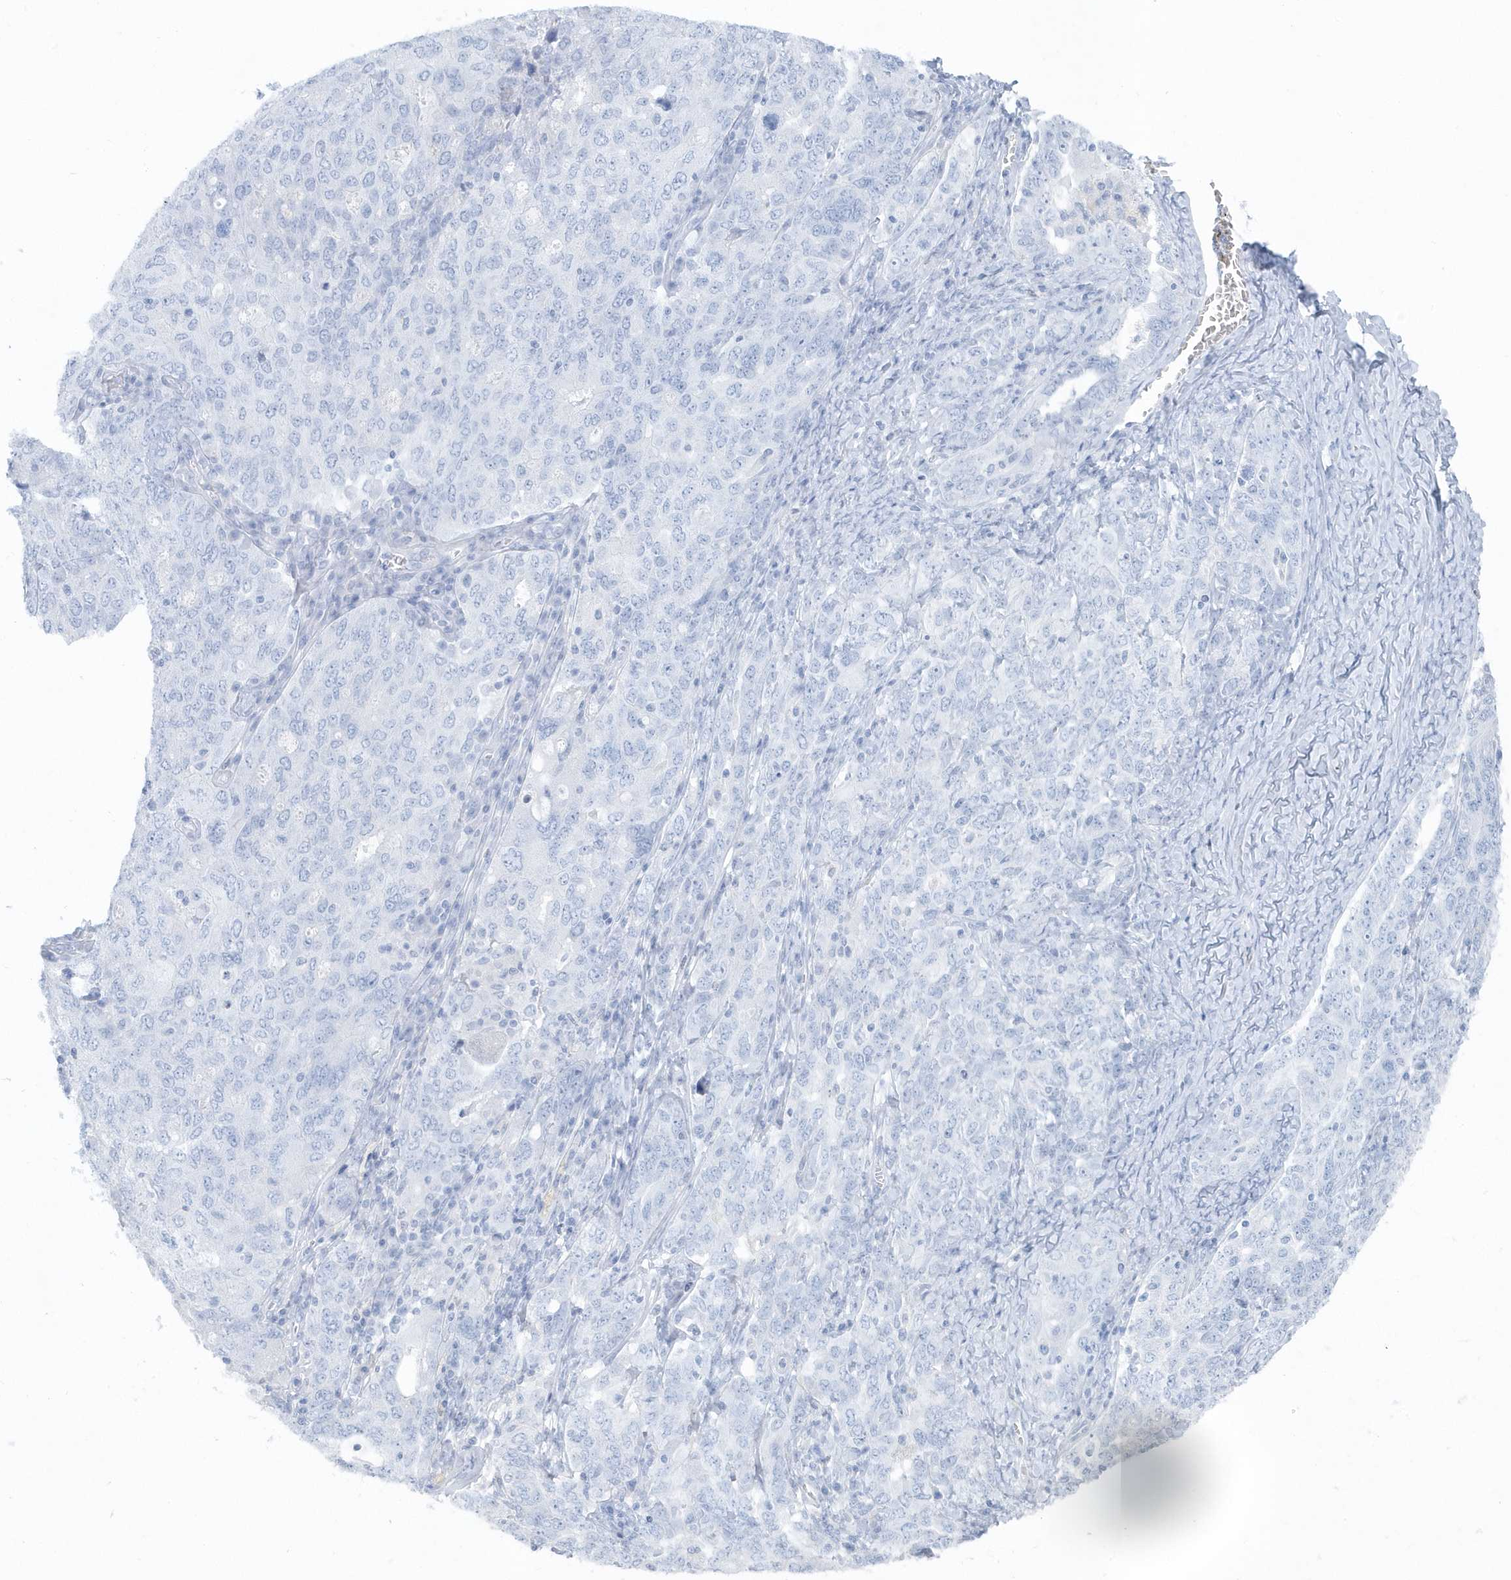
{"staining": {"intensity": "negative", "quantity": "none", "location": "none"}, "tissue": "ovarian cancer", "cell_type": "Tumor cells", "image_type": "cancer", "snomed": [{"axis": "morphology", "description": "Carcinoma, endometroid"}, {"axis": "topography", "description": "Ovary"}], "caption": "Protein analysis of endometroid carcinoma (ovarian) displays no significant positivity in tumor cells. (DAB IHC, high magnification).", "gene": "FAM98A", "patient": {"sex": "female", "age": 62}}